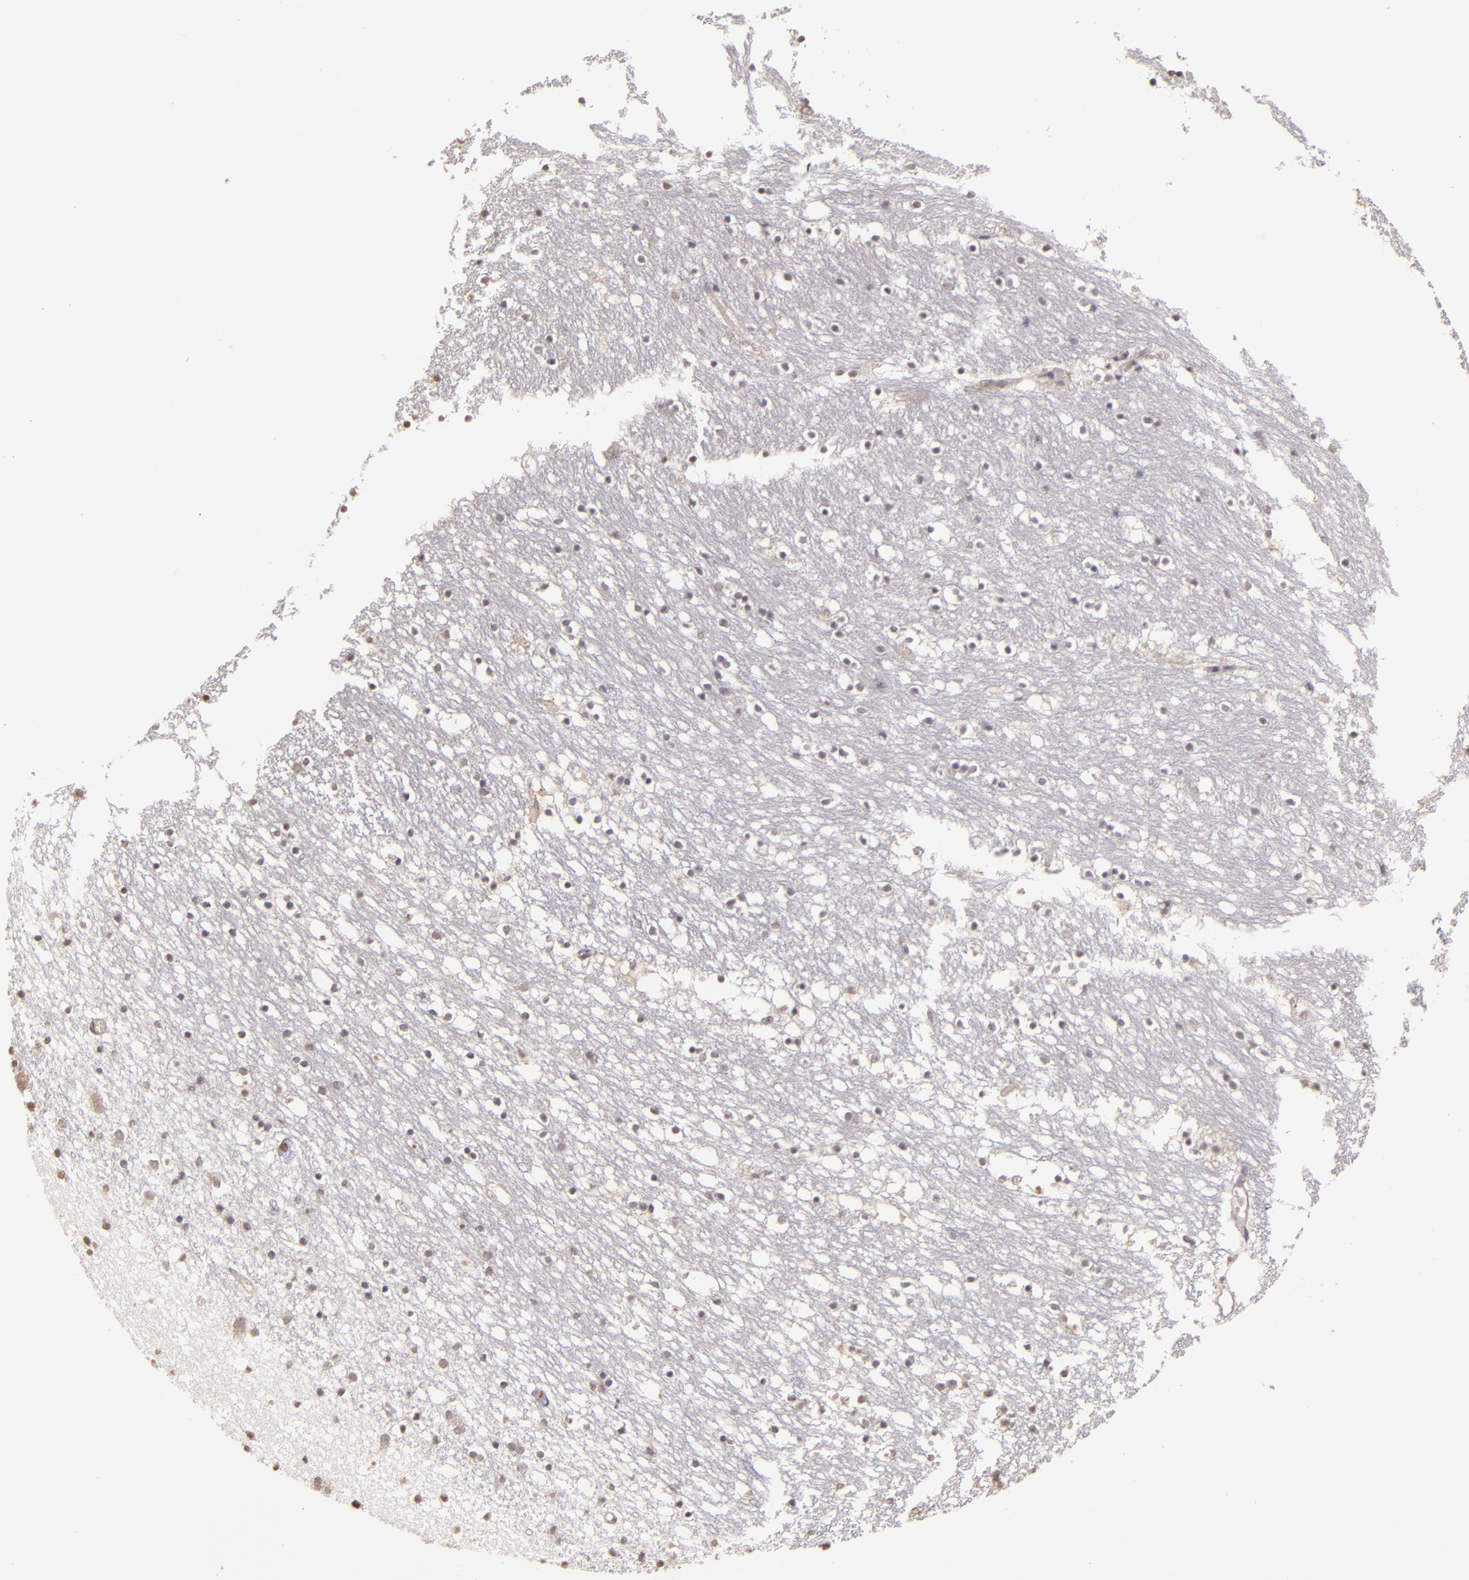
{"staining": {"intensity": "negative", "quantity": "none", "location": "none"}, "tissue": "caudate", "cell_type": "Glial cells", "image_type": "normal", "snomed": [{"axis": "morphology", "description": "Normal tissue, NOS"}, {"axis": "topography", "description": "Lateral ventricle wall"}], "caption": "High power microscopy photomicrograph of an immunohistochemistry (IHC) histopathology image of normal caudate, revealing no significant positivity in glial cells. (DAB (3,3'-diaminobenzidine) immunohistochemistry with hematoxylin counter stain).", "gene": "ABL1", "patient": {"sex": "male", "age": 45}}